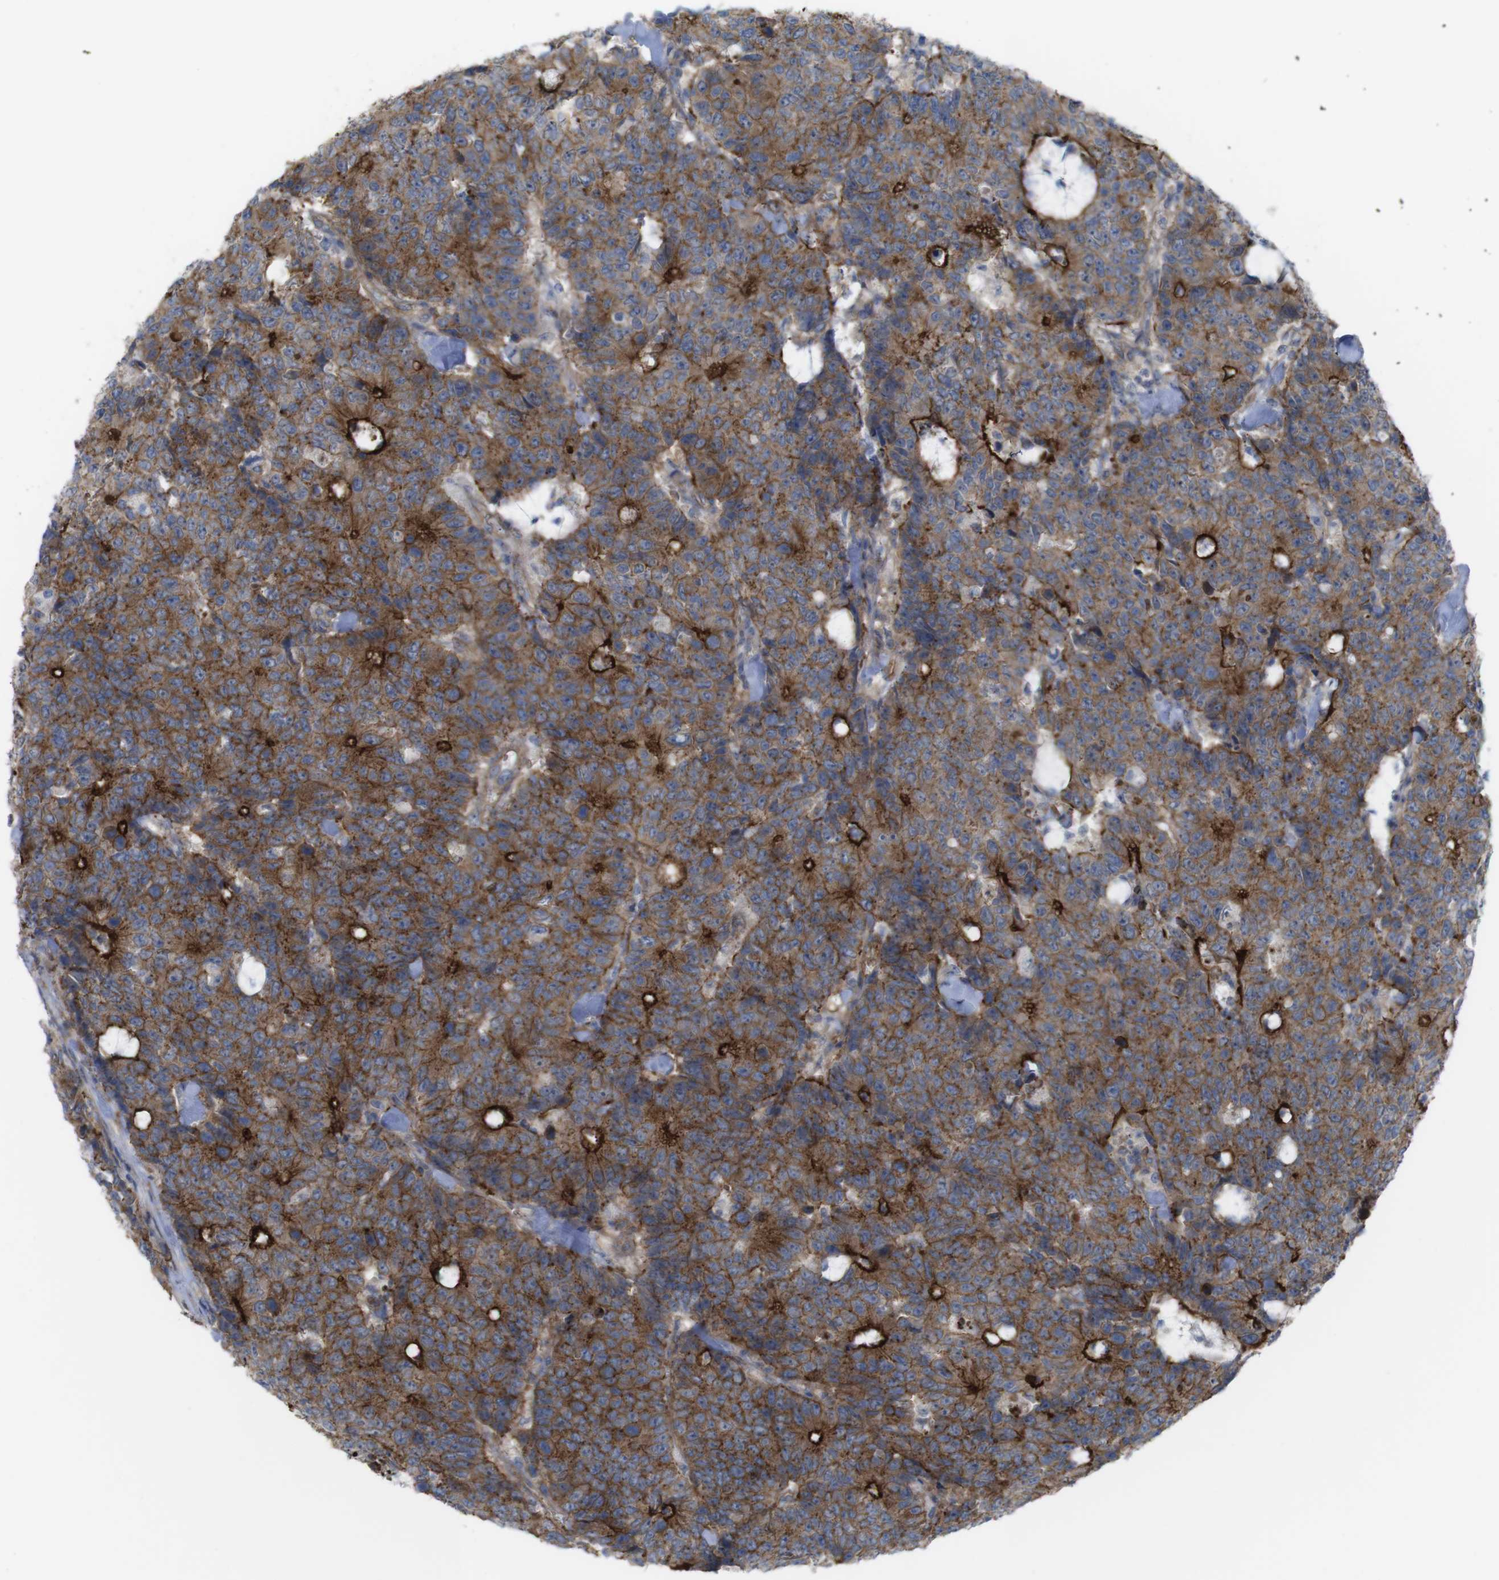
{"staining": {"intensity": "strong", "quantity": ">75%", "location": "cytoplasmic/membranous"}, "tissue": "colorectal cancer", "cell_type": "Tumor cells", "image_type": "cancer", "snomed": [{"axis": "morphology", "description": "Adenocarcinoma, NOS"}, {"axis": "topography", "description": "Colon"}], "caption": "This photomicrograph displays immunohistochemistry staining of human colorectal cancer (adenocarcinoma), with high strong cytoplasmic/membranous positivity in about >75% of tumor cells.", "gene": "PREX2", "patient": {"sex": "female", "age": 86}}